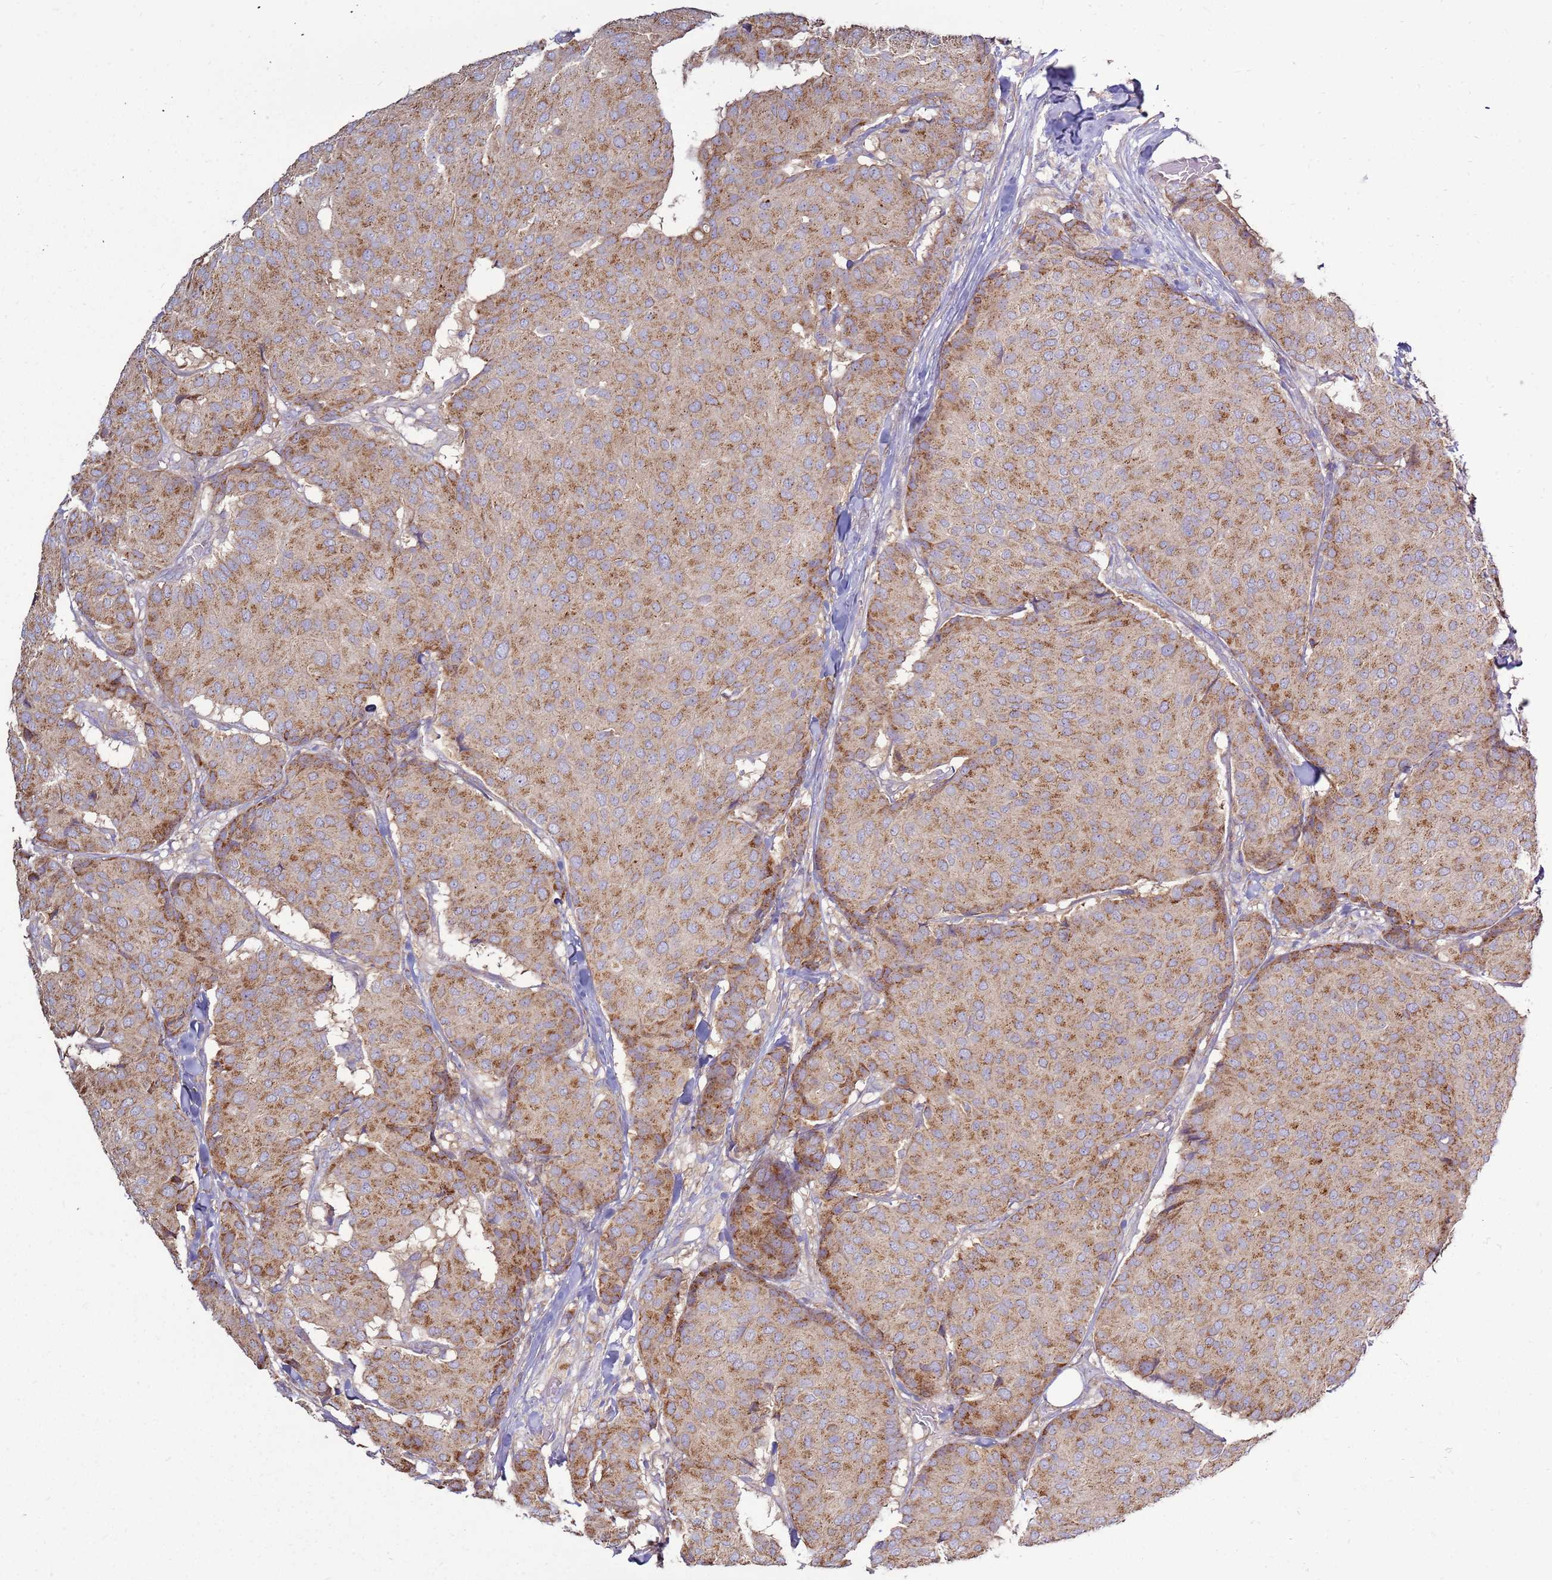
{"staining": {"intensity": "moderate", "quantity": ">75%", "location": "cytoplasmic/membranous"}, "tissue": "breast cancer", "cell_type": "Tumor cells", "image_type": "cancer", "snomed": [{"axis": "morphology", "description": "Duct carcinoma"}, {"axis": "topography", "description": "Breast"}], "caption": "Immunohistochemical staining of human breast infiltrating ductal carcinoma reveals medium levels of moderate cytoplasmic/membranous staining in about >75% of tumor cells. (Stains: DAB in brown, nuclei in blue, Microscopy: brightfield microscopy at high magnification).", "gene": "TRAPPC4", "patient": {"sex": "female", "age": 75}}